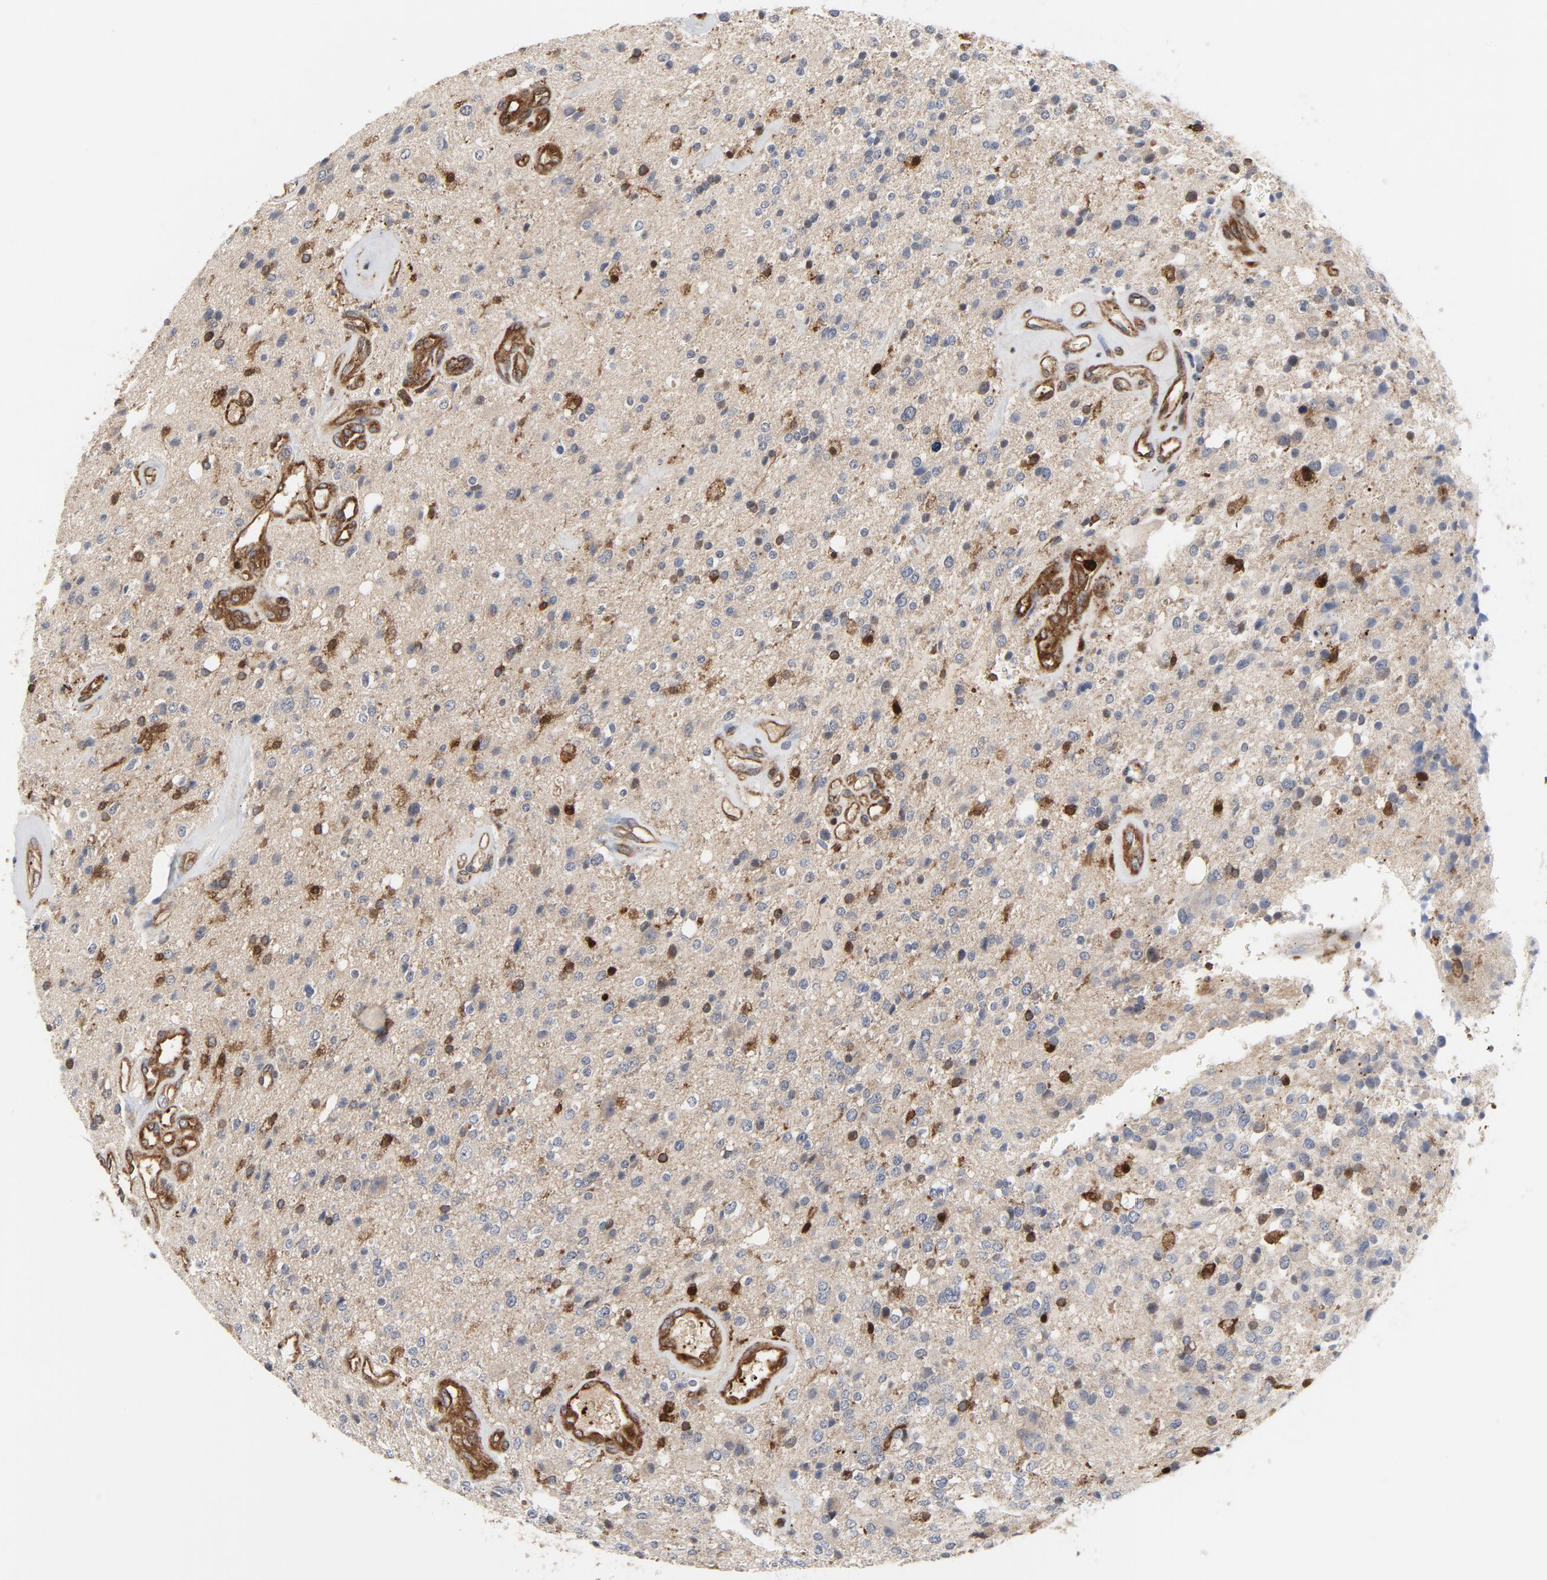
{"staining": {"intensity": "weak", "quantity": ">75%", "location": "cytoplasmic/membranous"}, "tissue": "glioma", "cell_type": "Tumor cells", "image_type": "cancer", "snomed": [{"axis": "morphology", "description": "Glioma, malignant, High grade"}, {"axis": "topography", "description": "Brain"}], "caption": "This is an image of immunohistochemistry (IHC) staining of glioma, which shows weak expression in the cytoplasmic/membranous of tumor cells.", "gene": "YES1", "patient": {"sex": "male", "age": 47}}